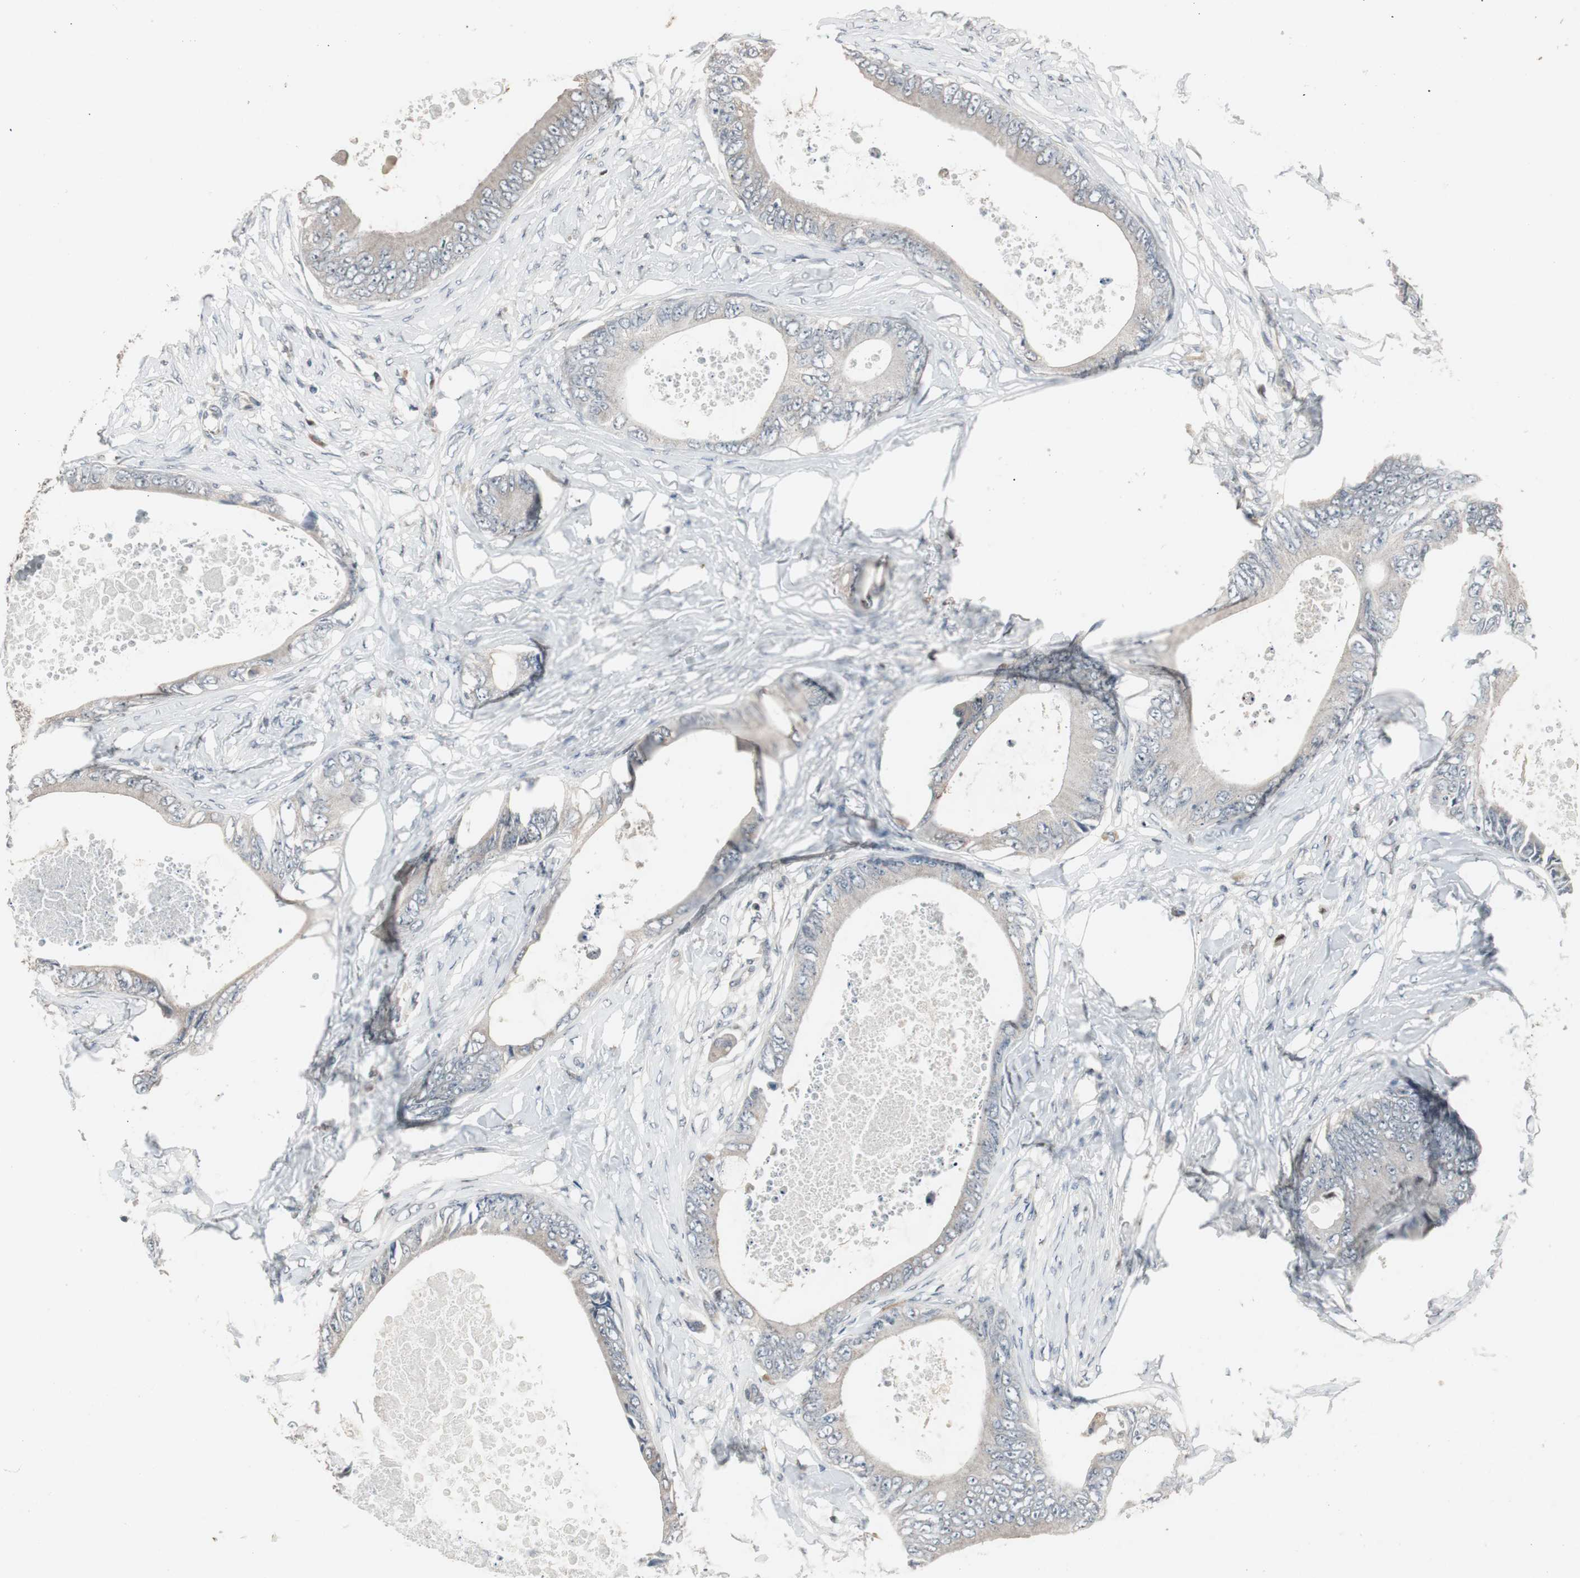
{"staining": {"intensity": "weak", "quantity": ">75%", "location": "cytoplasmic/membranous"}, "tissue": "colorectal cancer", "cell_type": "Tumor cells", "image_type": "cancer", "snomed": [{"axis": "morphology", "description": "Normal tissue, NOS"}, {"axis": "morphology", "description": "Adenocarcinoma, NOS"}, {"axis": "topography", "description": "Rectum"}, {"axis": "topography", "description": "Peripheral nerve tissue"}], "caption": "The image demonstrates a brown stain indicating the presence of a protein in the cytoplasmic/membranous of tumor cells in colorectal cancer.", "gene": "ZMPSTE24", "patient": {"sex": "female", "age": 77}}